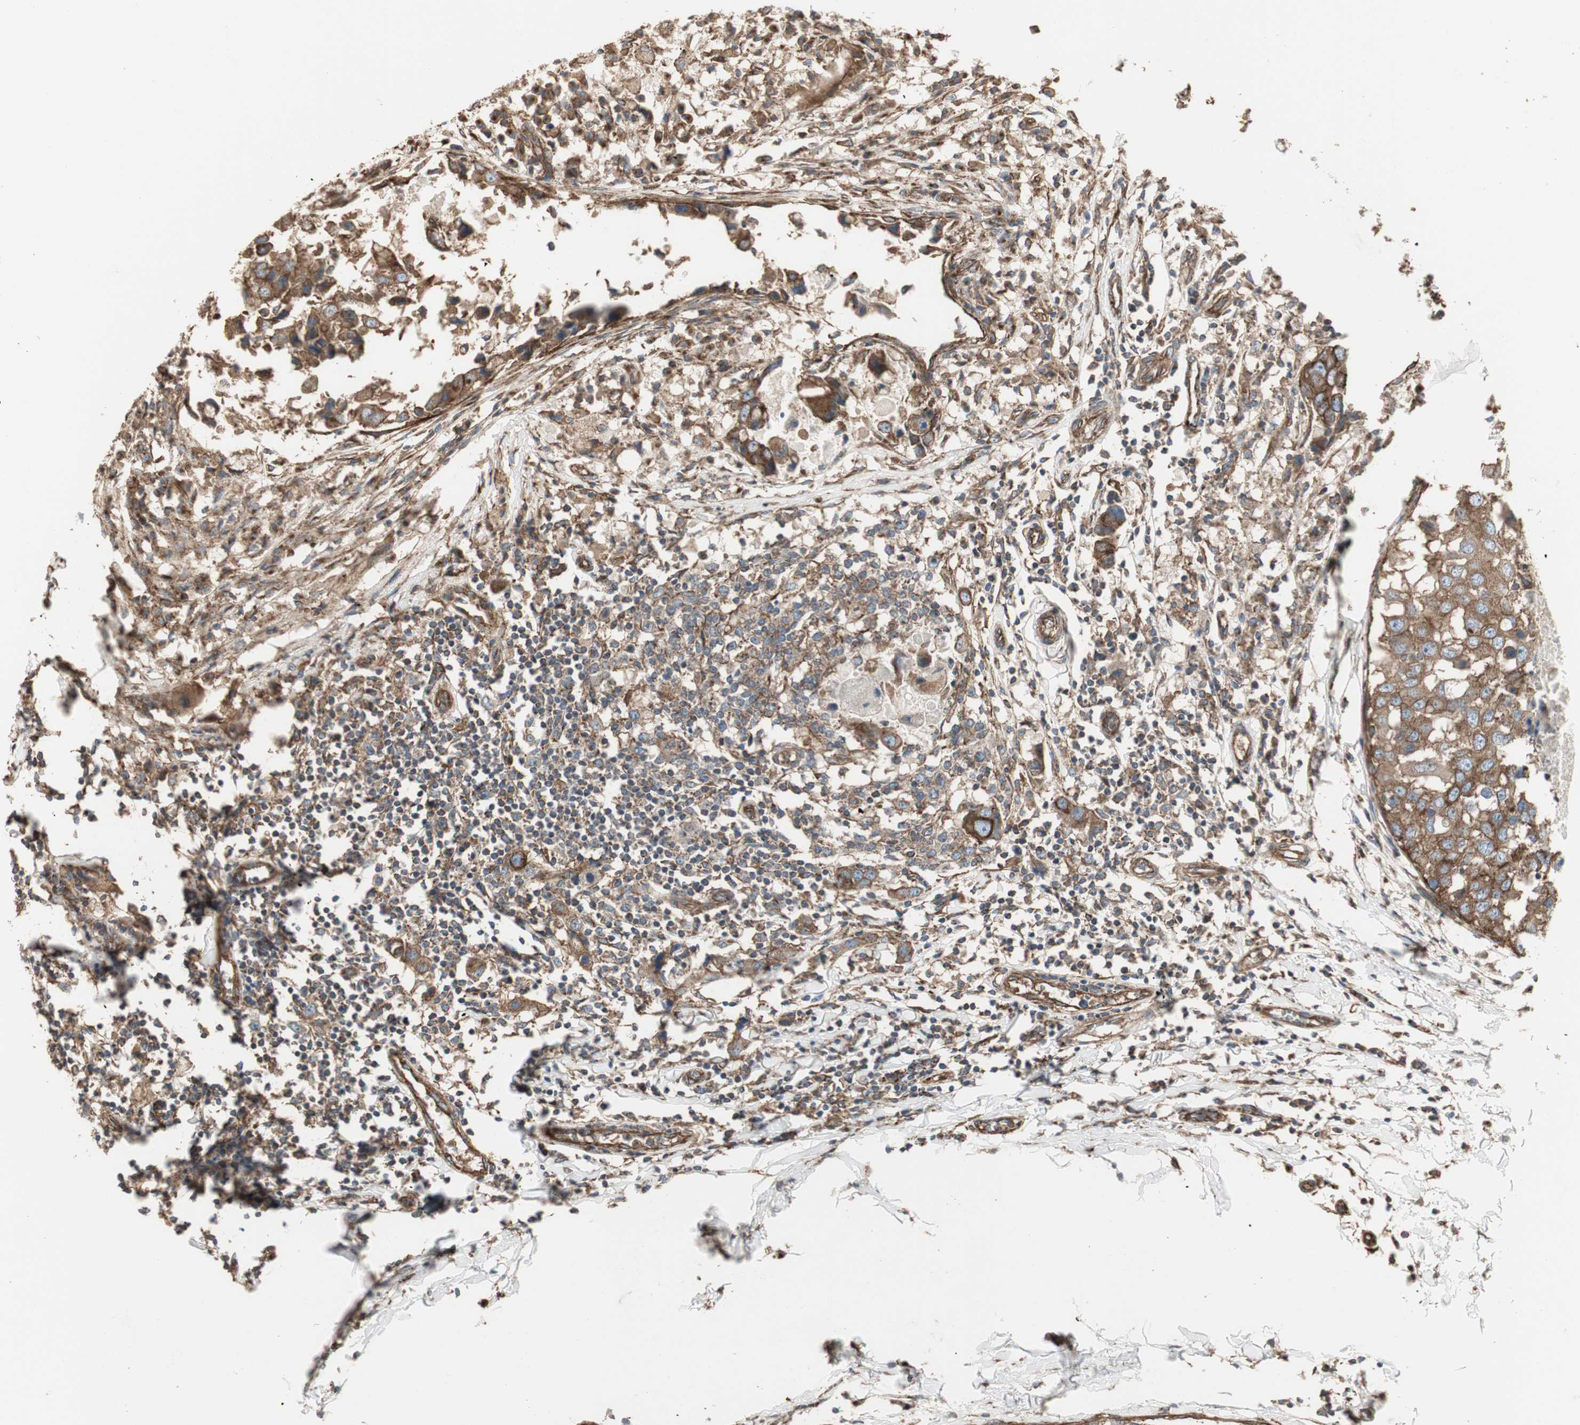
{"staining": {"intensity": "strong", "quantity": ">75%", "location": "cytoplasmic/membranous"}, "tissue": "breast cancer", "cell_type": "Tumor cells", "image_type": "cancer", "snomed": [{"axis": "morphology", "description": "Duct carcinoma"}, {"axis": "topography", "description": "Breast"}], "caption": "A high-resolution micrograph shows immunohistochemistry staining of infiltrating ductal carcinoma (breast), which shows strong cytoplasmic/membranous staining in about >75% of tumor cells.", "gene": "H6PD", "patient": {"sex": "female", "age": 27}}